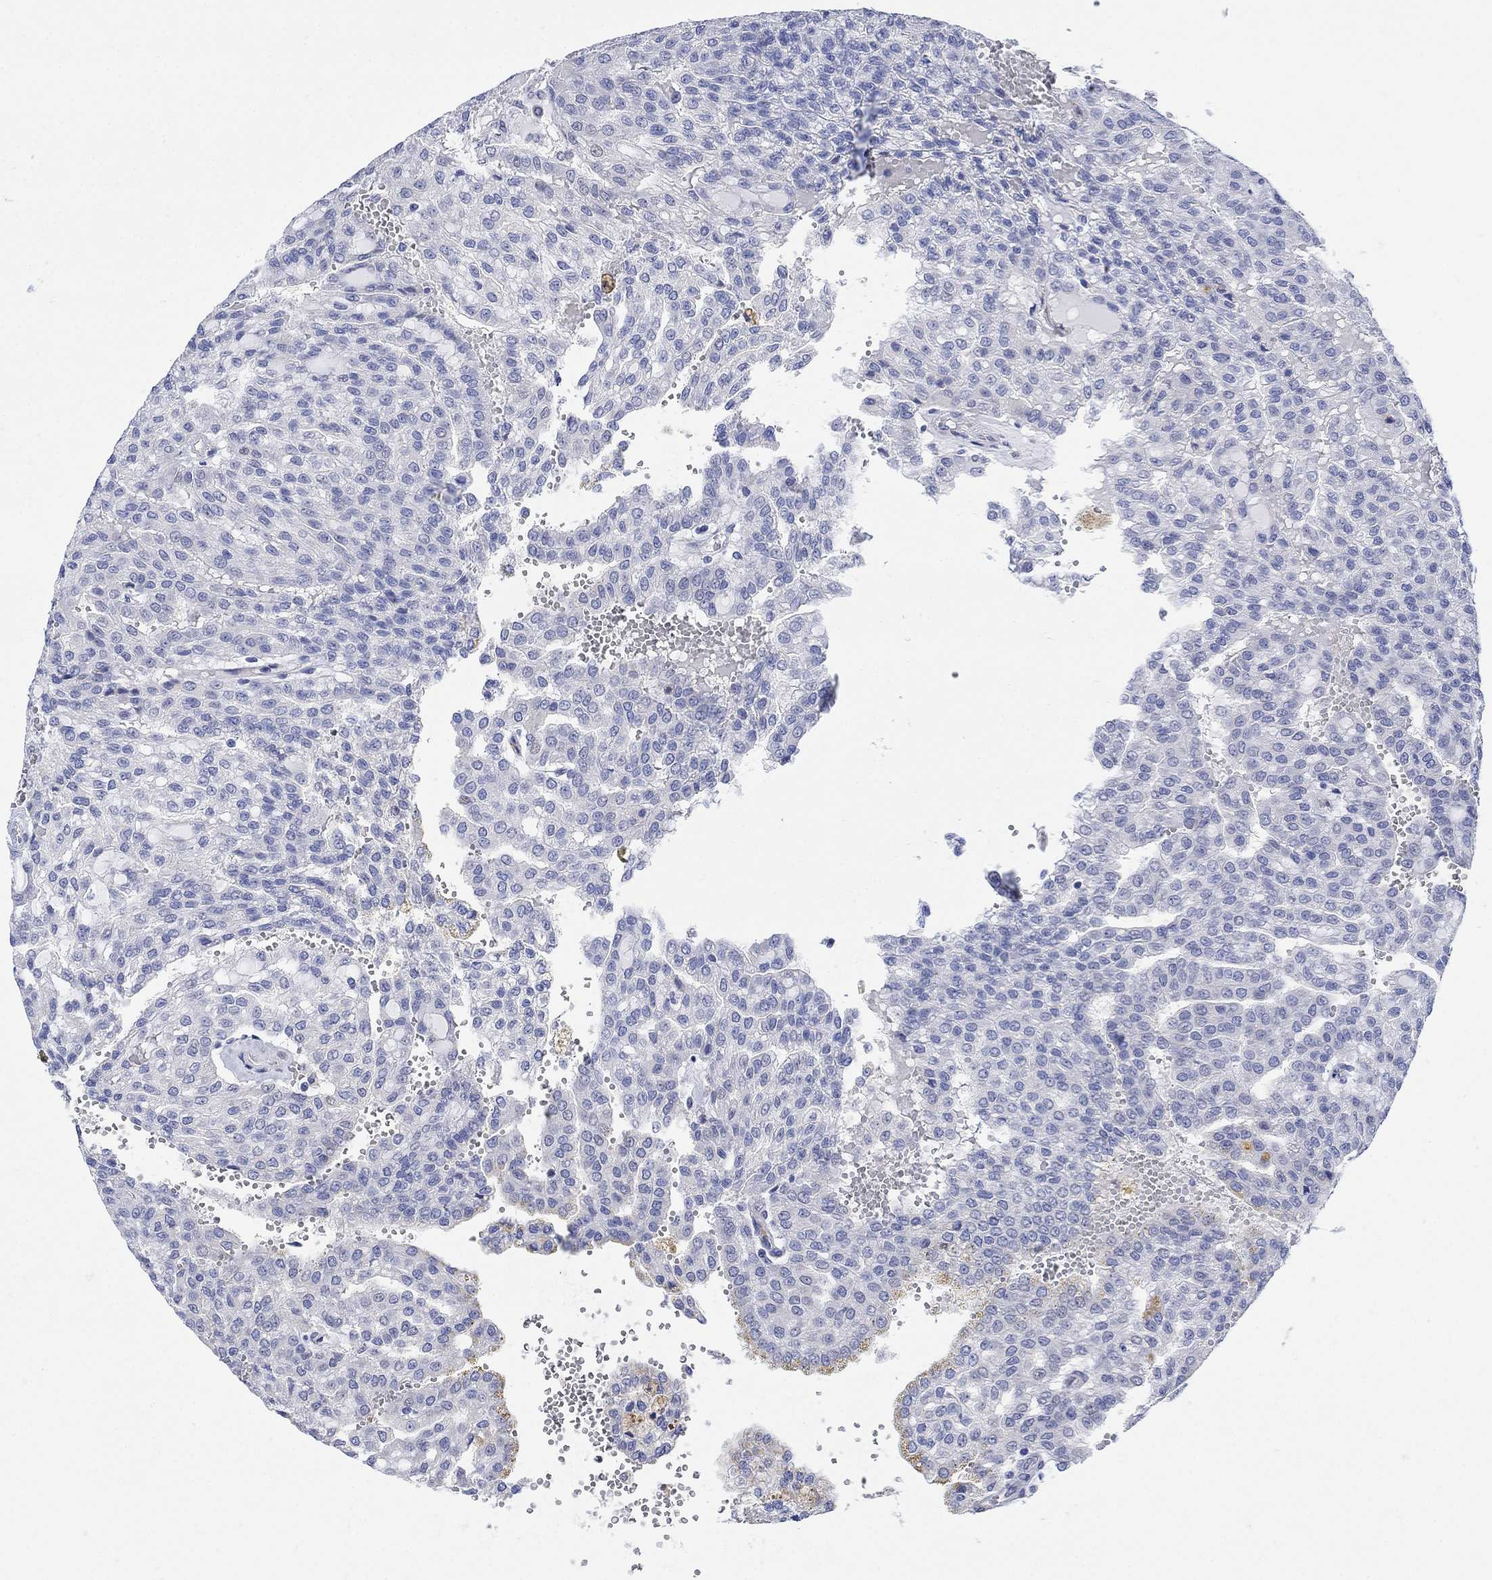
{"staining": {"intensity": "negative", "quantity": "none", "location": "none"}, "tissue": "renal cancer", "cell_type": "Tumor cells", "image_type": "cancer", "snomed": [{"axis": "morphology", "description": "Adenocarcinoma, NOS"}, {"axis": "topography", "description": "Kidney"}], "caption": "Immunohistochemistry (IHC) of human renal cancer (adenocarcinoma) demonstrates no staining in tumor cells.", "gene": "MYL1", "patient": {"sex": "male", "age": 63}}